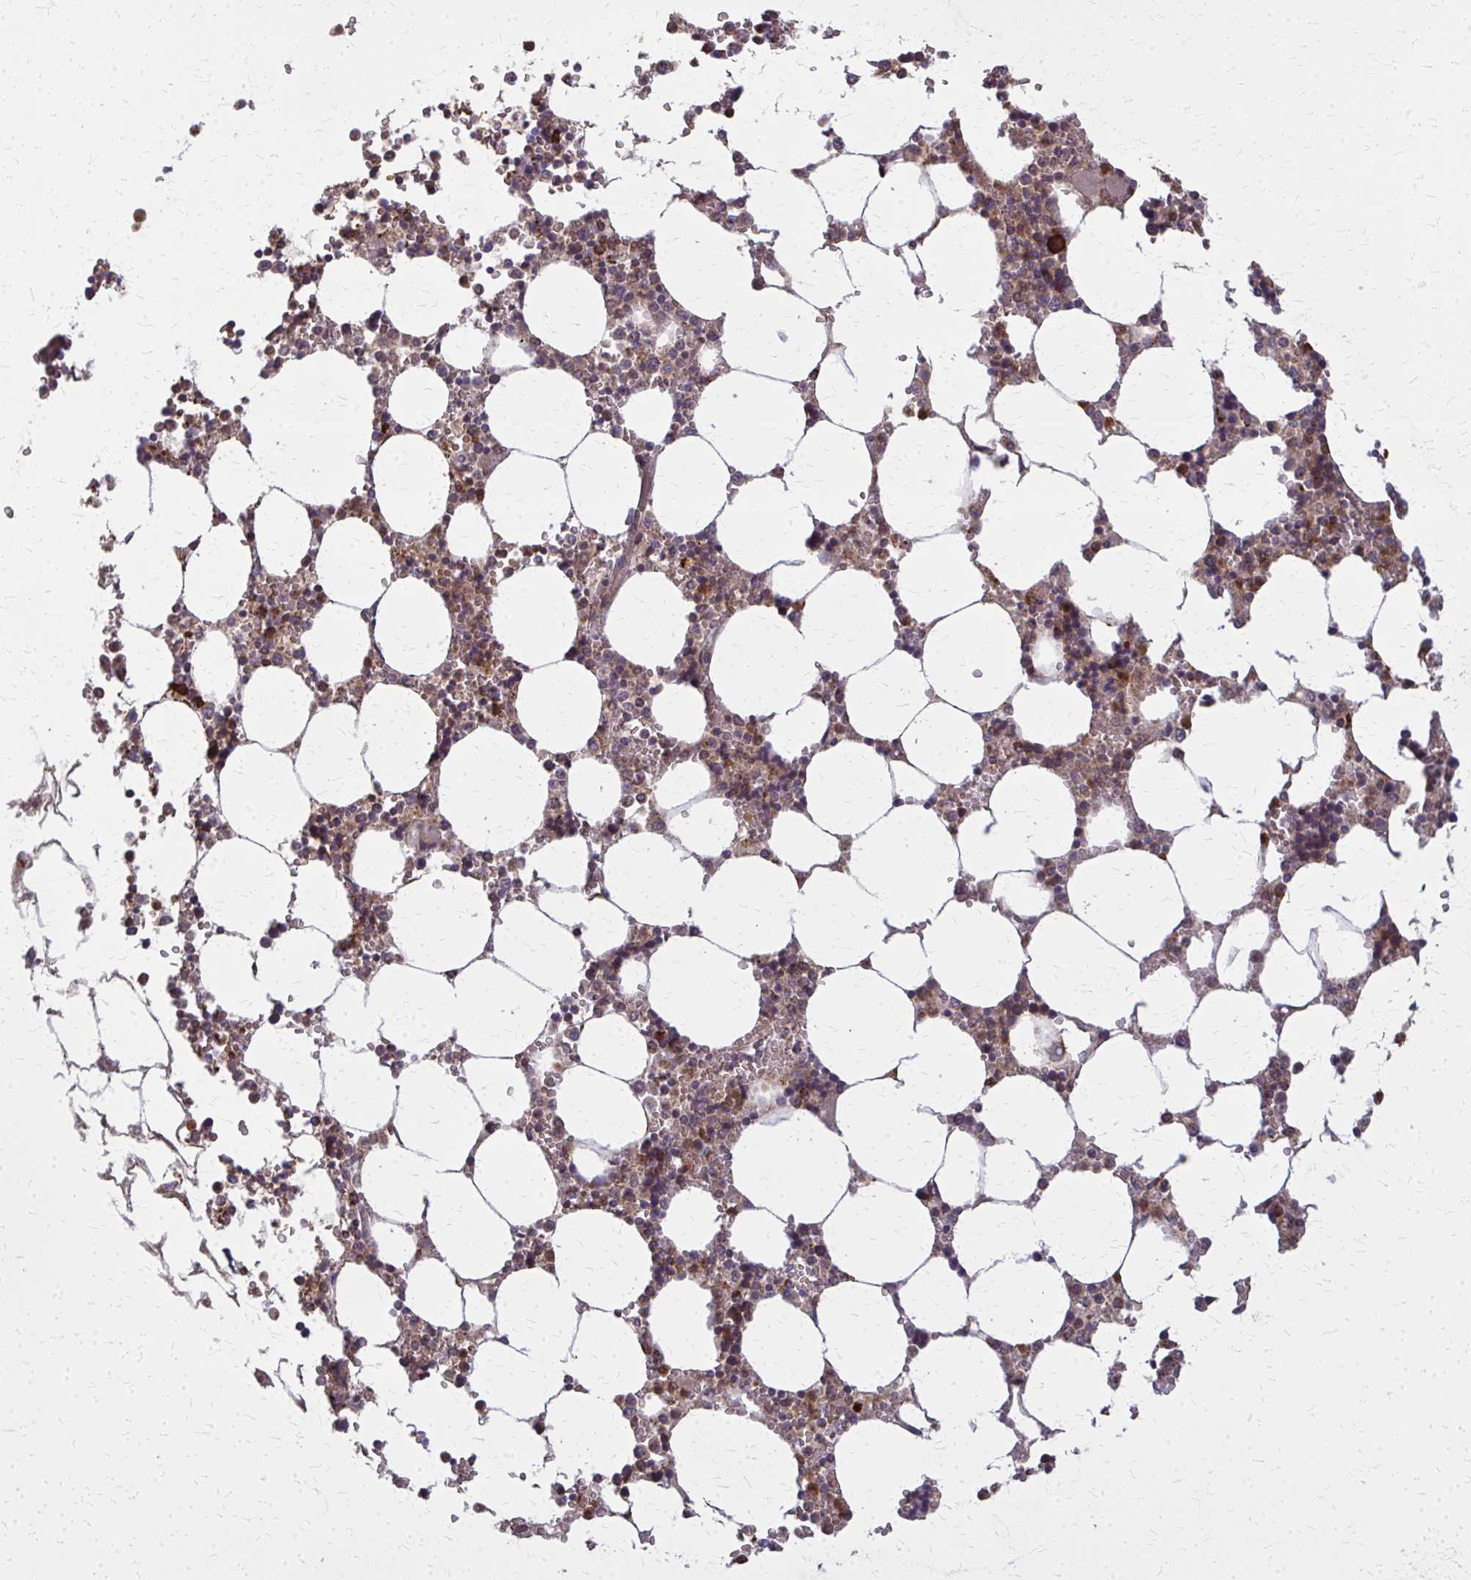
{"staining": {"intensity": "strong", "quantity": "25%-75%", "location": "cytoplasmic/membranous,nuclear"}, "tissue": "bone marrow", "cell_type": "Hematopoietic cells", "image_type": "normal", "snomed": [{"axis": "morphology", "description": "Normal tissue, NOS"}, {"axis": "topography", "description": "Bone marrow"}], "caption": "A brown stain labels strong cytoplasmic/membranous,nuclear staining of a protein in hematopoietic cells of unremarkable bone marrow. (DAB = brown stain, brightfield microscopy at high magnification).", "gene": "MCCC1", "patient": {"sex": "male", "age": 64}}